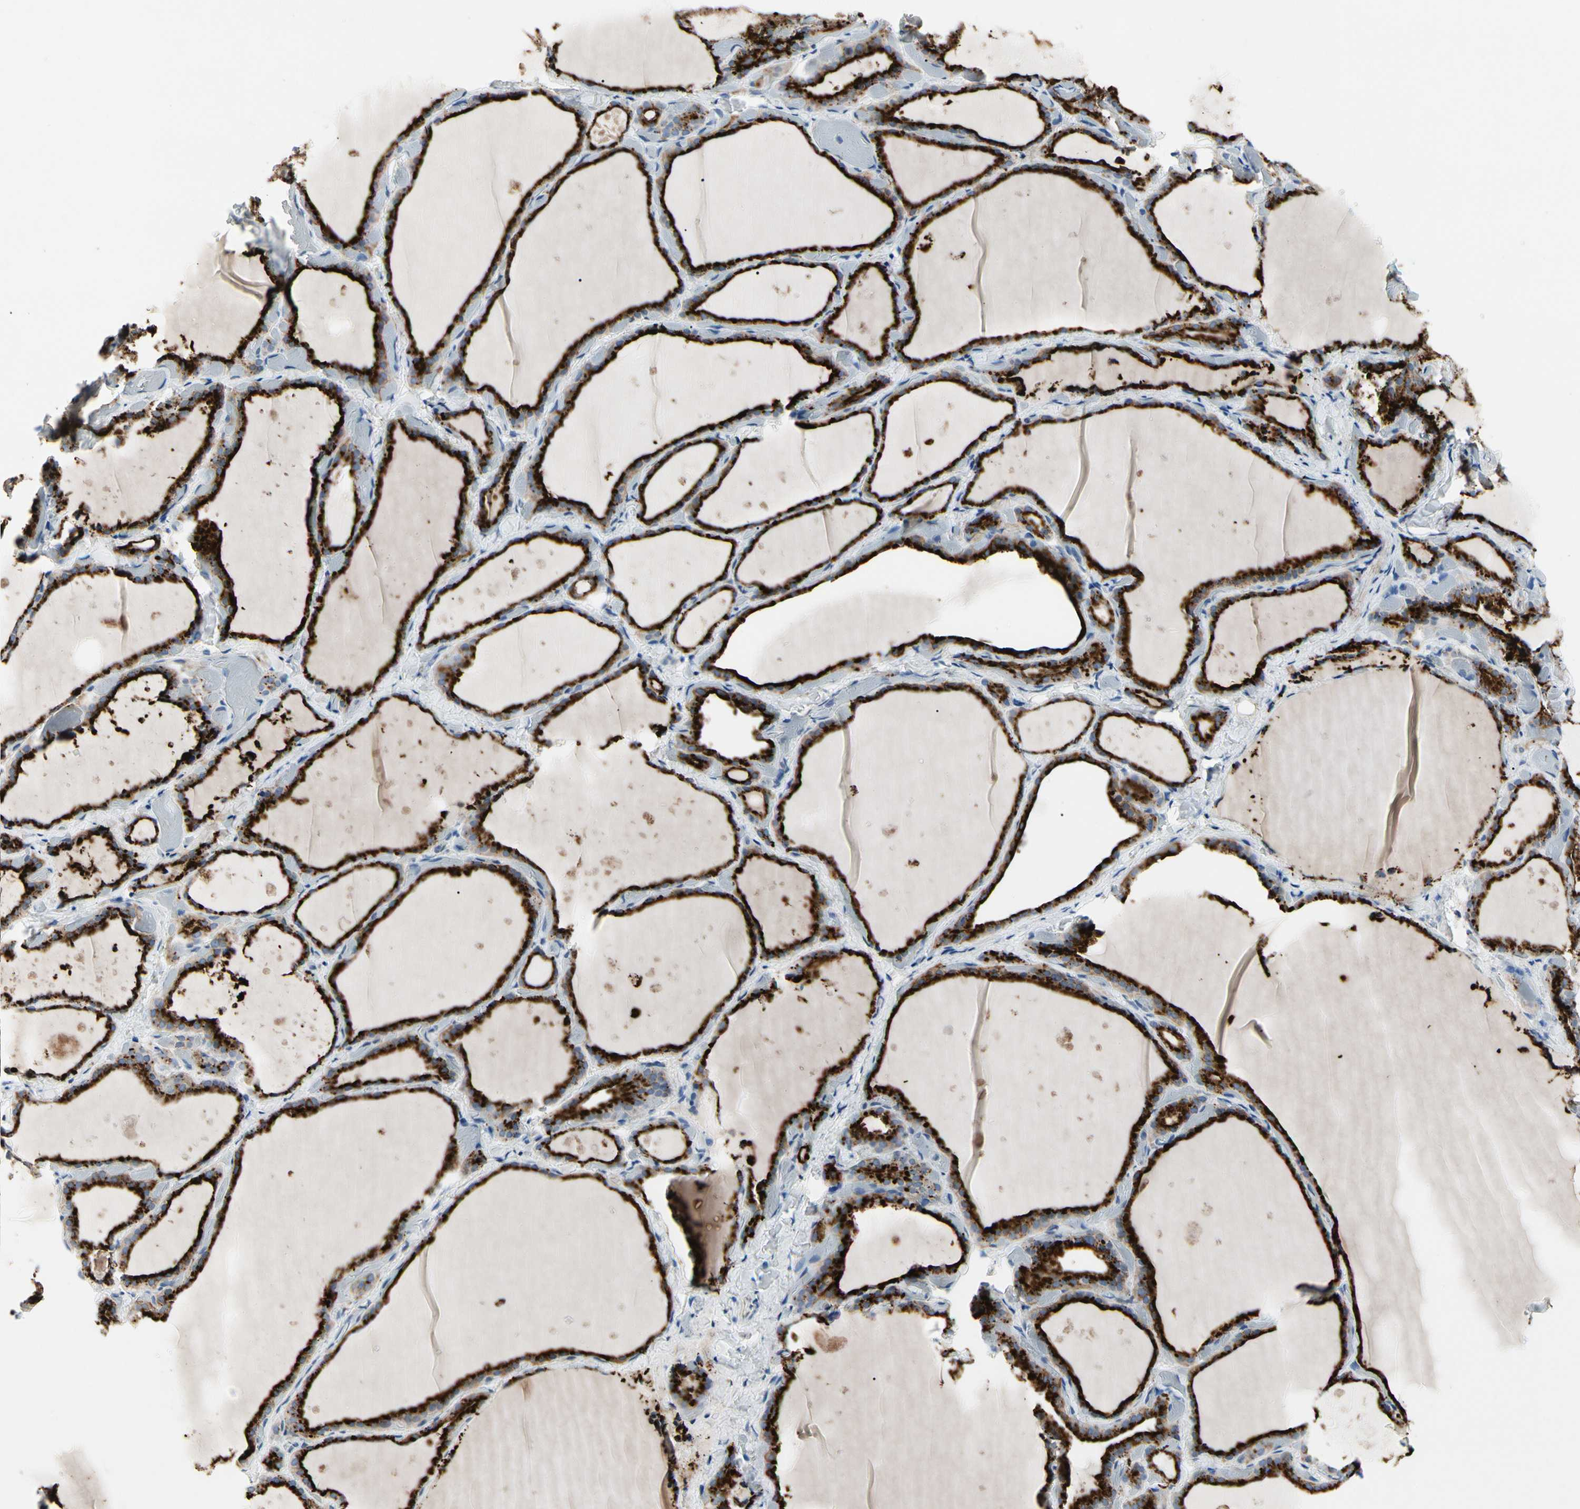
{"staining": {"intensity": "strong", "quantity": ">75%", "location": "cytoplasmic/membranous"}, "tissue": "thyroid gland", "cell_type": "Glandular cells", "image_type": "normal", "snomed": [{"axis": "morphology", "description": "Normal tissue, NOS"}, {"axis": "topography", "description": "Thyroid gland"}], "caption": "This micrograph demonstrates benign thyroid gland stained with IHC to label a protein in brown. The cytoplasmic/membranous of glandular cells show strong positivity for the protein. Nuclei are counter-stained blue.", "gene": "RETSAT", "patient": {"sex": "female", "age": 44}}